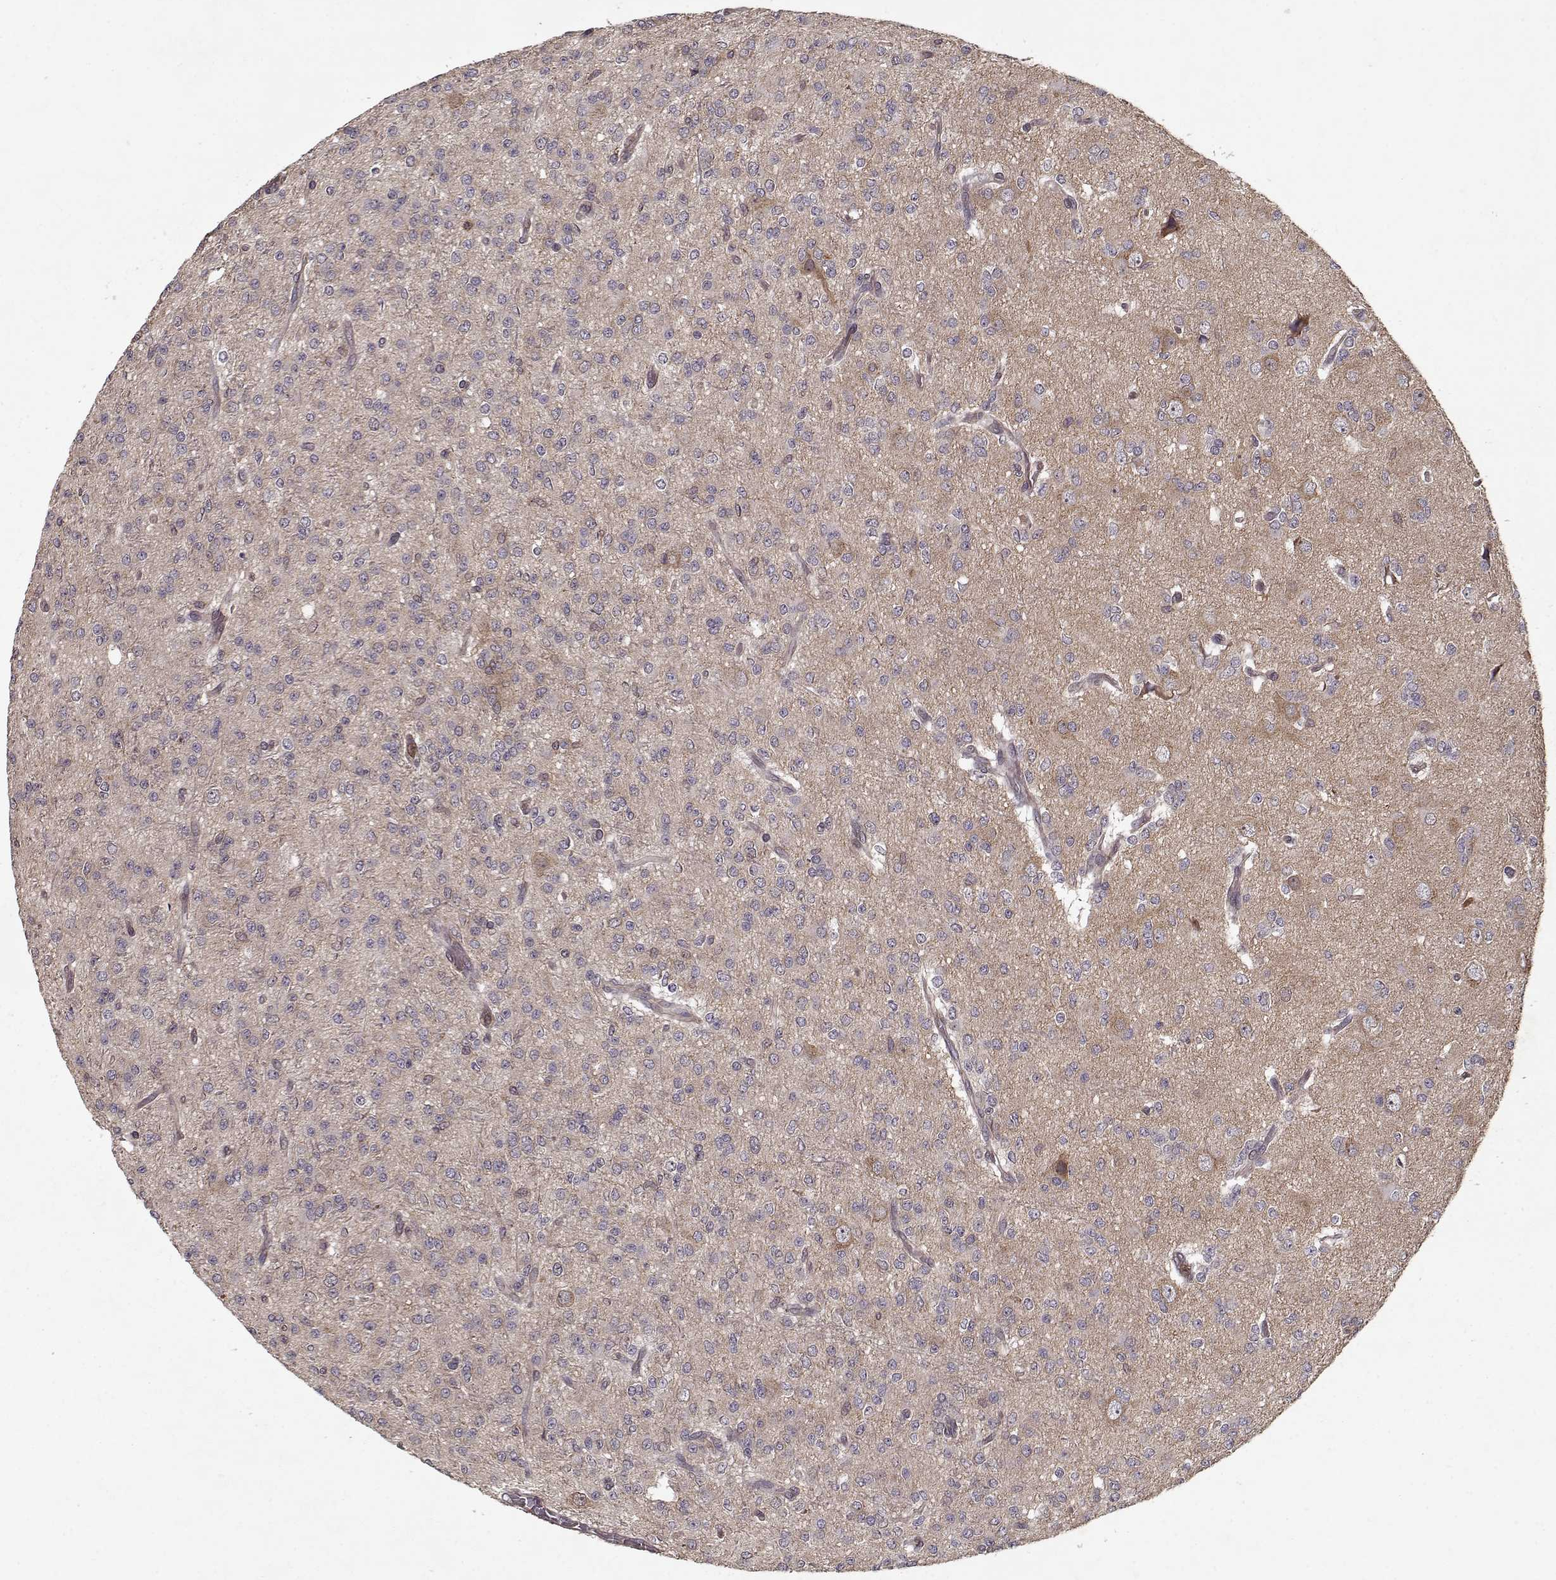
{"staining": {"intensity": "negative", "quantity": "none", "location": "none"}, "tissue": "glioma", "cell_type": "Tumor cells", "image_type": "cancer", "snomed": [{"axis": "morphology", "description": "Glioma, malignant, Low grade"}, {"axis": "topography", "description": "Brain"}], "caption": "A photomicrograph of glioma stained for a protein displays no brown staining in tumor cells.", "gene": "PPP1R12A", "patient": {"sex": "male", "age": 27}}